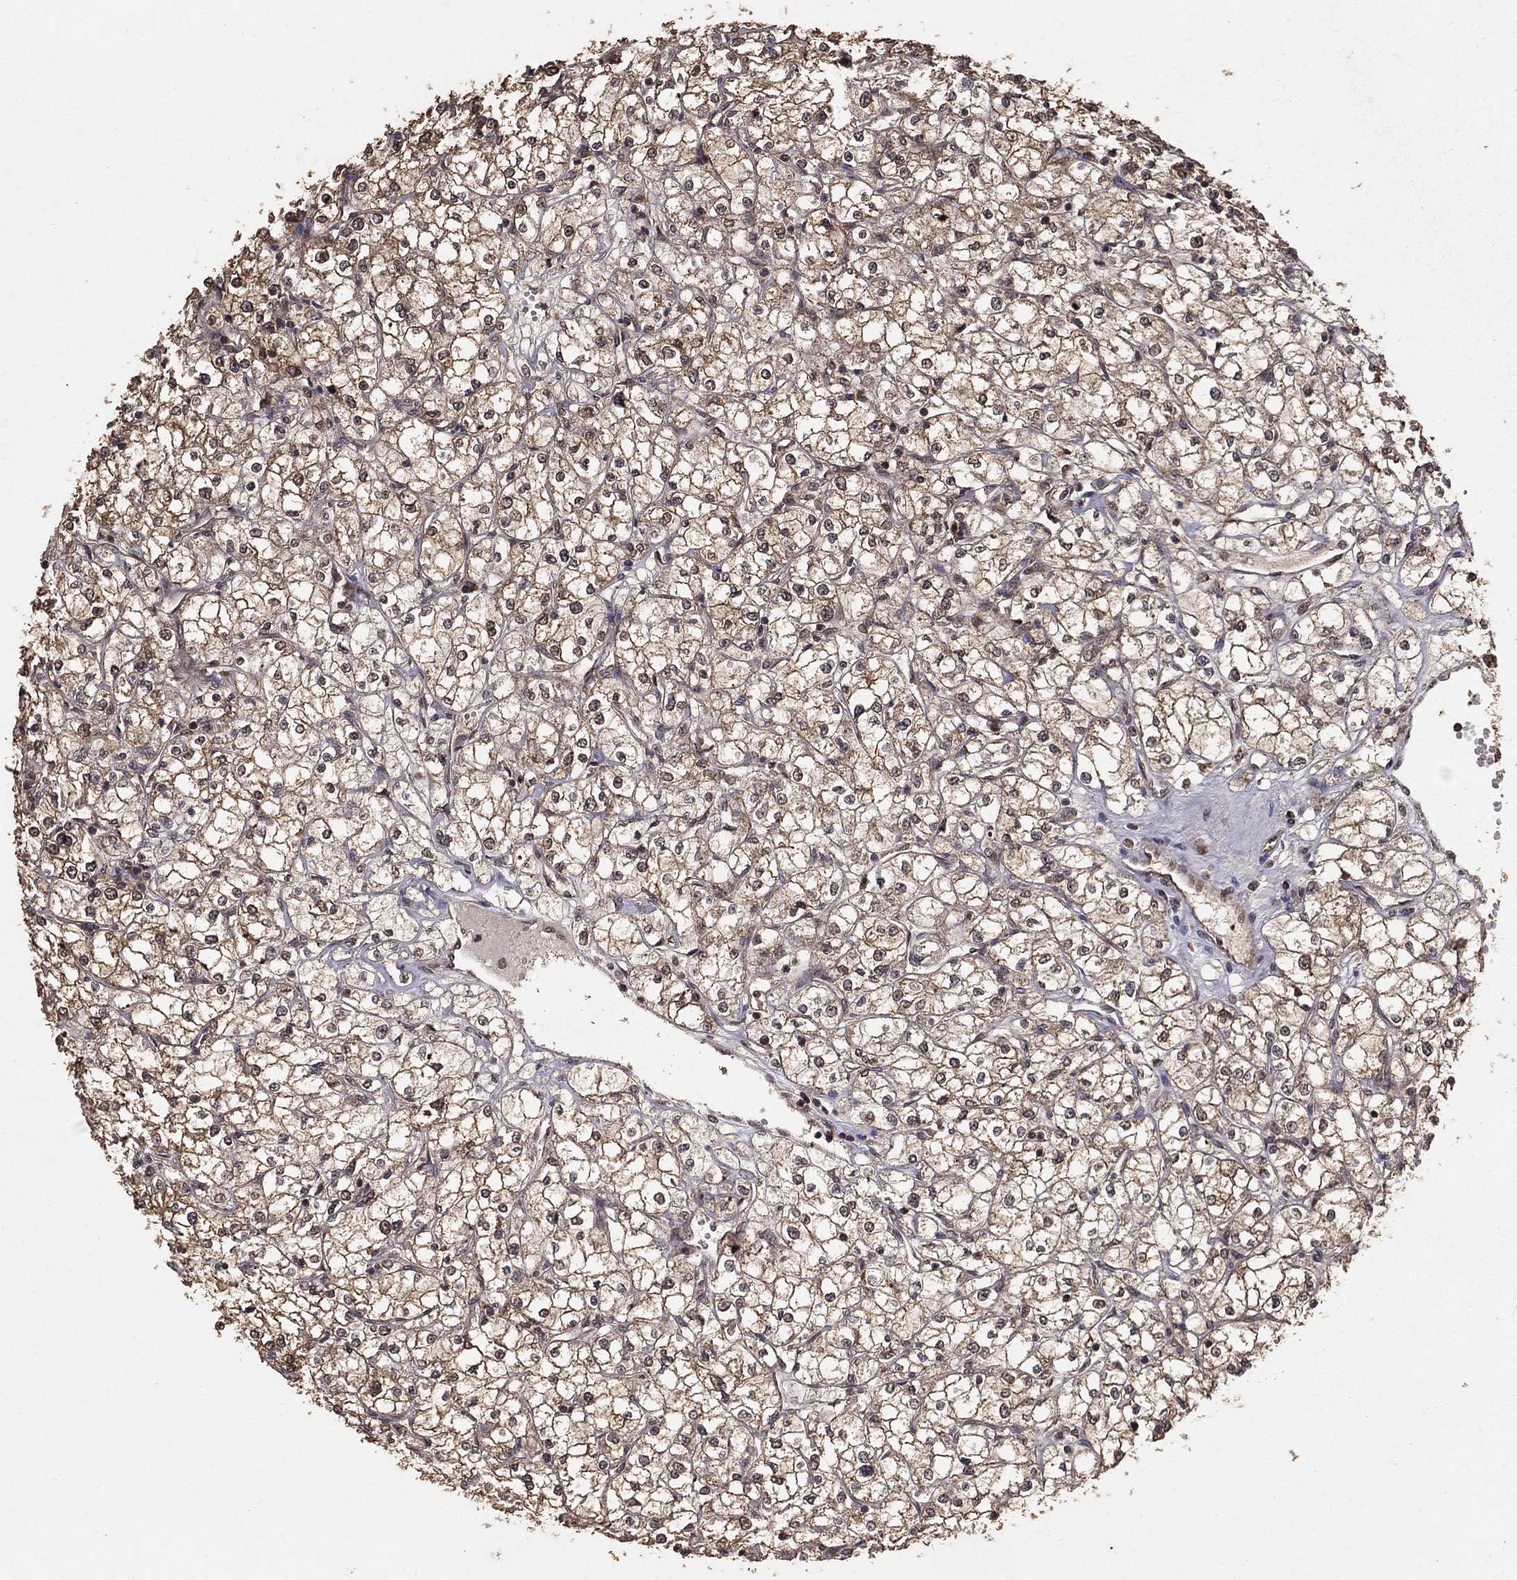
{"staining": {"intensity": "moderate", "quantity": ">75%", "location": "cytoplasmic/membranous"}, "tissue": "renal cancer", "cell_type": "Tumor cells", "image_type": "cancer", "snomed": [{"axis": "morphology", "description": "Adenocarcinoma, NOS"}, {"axis": "topography", "description": "Kidney"}], "caption": "Tumor cells demonstrate moderate cytoplasmic/membranous staining in approximately >75% of cells in adenocarcinoma (renal).", "gene": "PRDM1", "patient": {"sex": "male", "age": 67}}